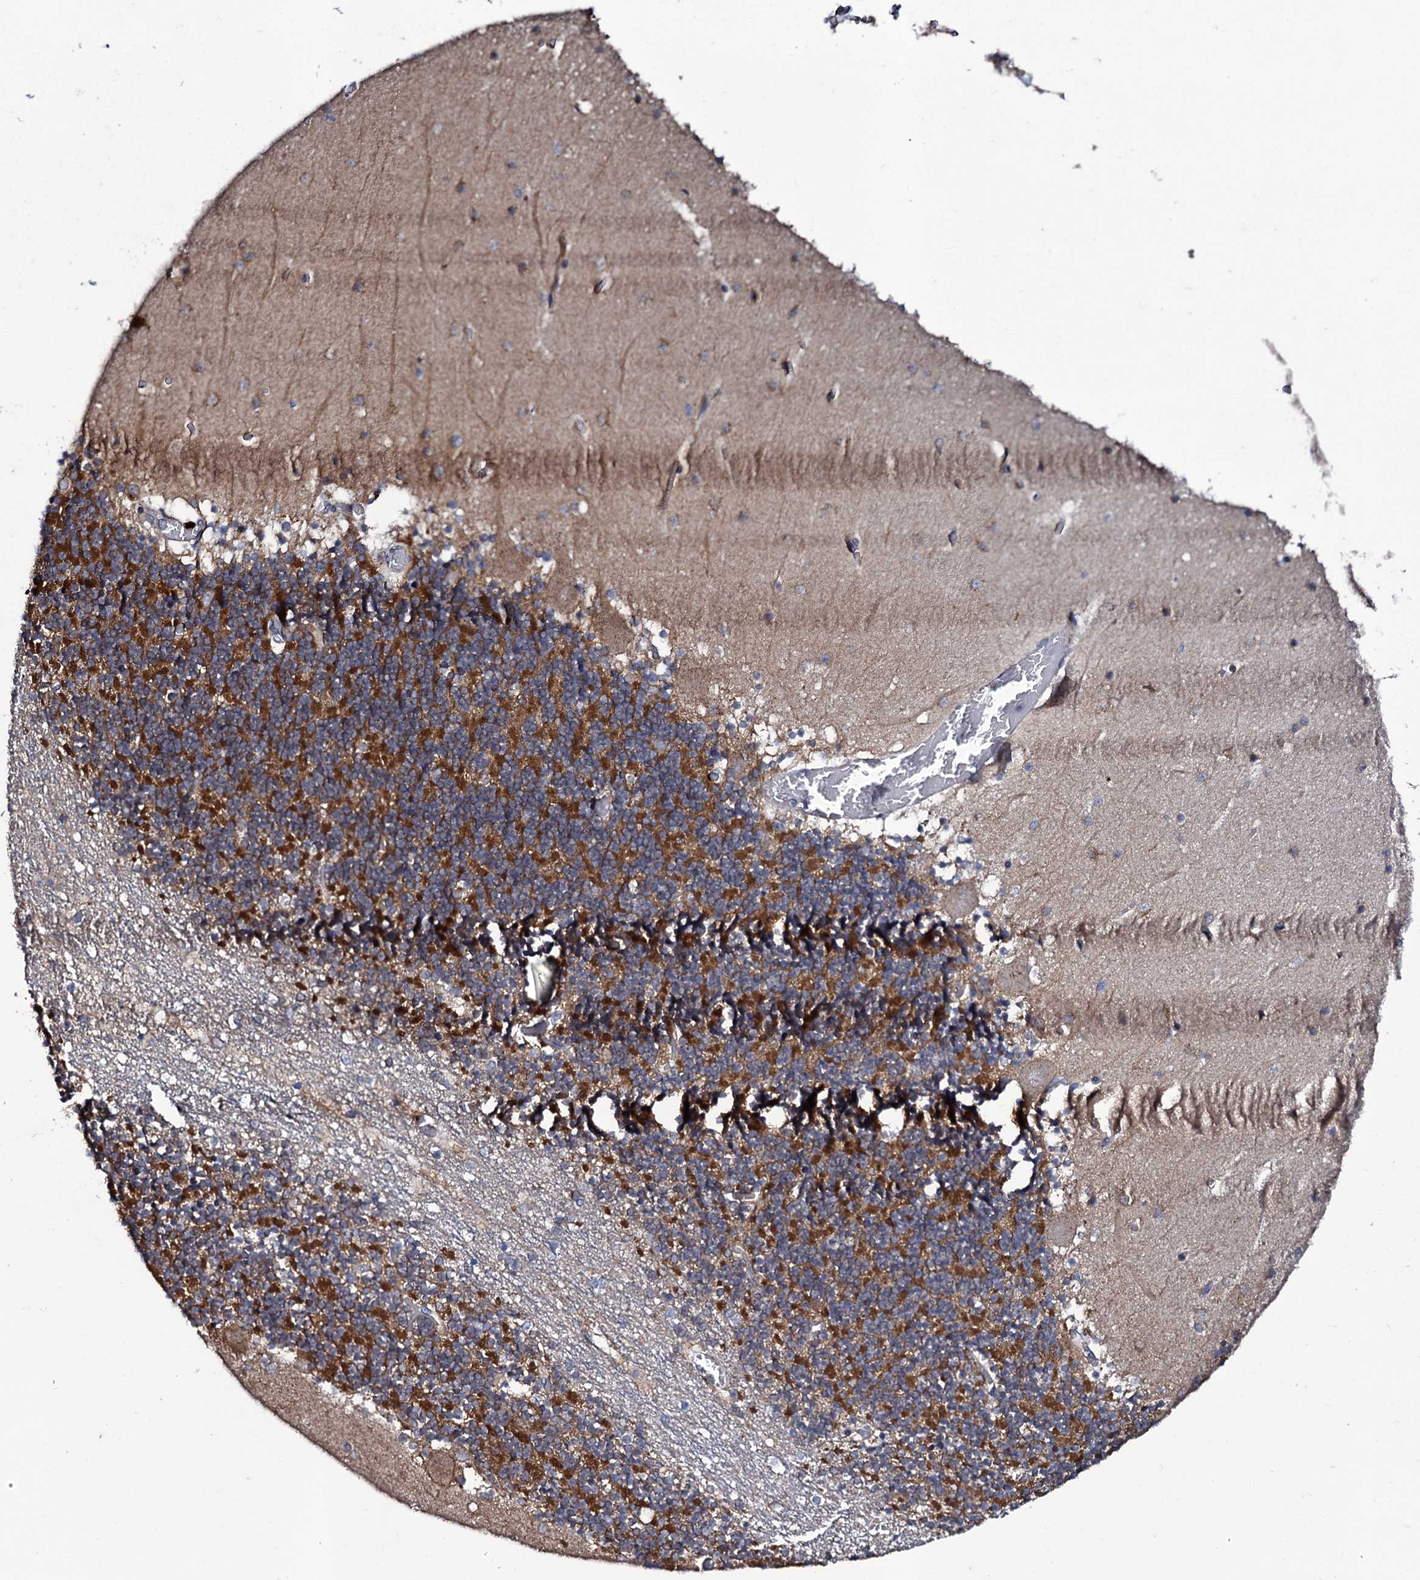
{"staining": {"intensity": "strong", "quantity": "25%-75%", "location": "cytoplasmic/membranous"}, "tissue": "cerebellum", "cell_type": "Cells in granular layer", "image_type": "normal", "snomed": [{"axis": "morphology", "description": "Normal tissue, NOS"}, {"axis": "topography", "description": "Cerebellum"}], "caption": "Cerebellum stained with DAB IHC reveals high levels of strong cytoplasmic/membranous expression in approximately 25%-75% of cells in granular layer.", "gene": "LRRC28", "patient": {"sex": "female", "age": 28}}